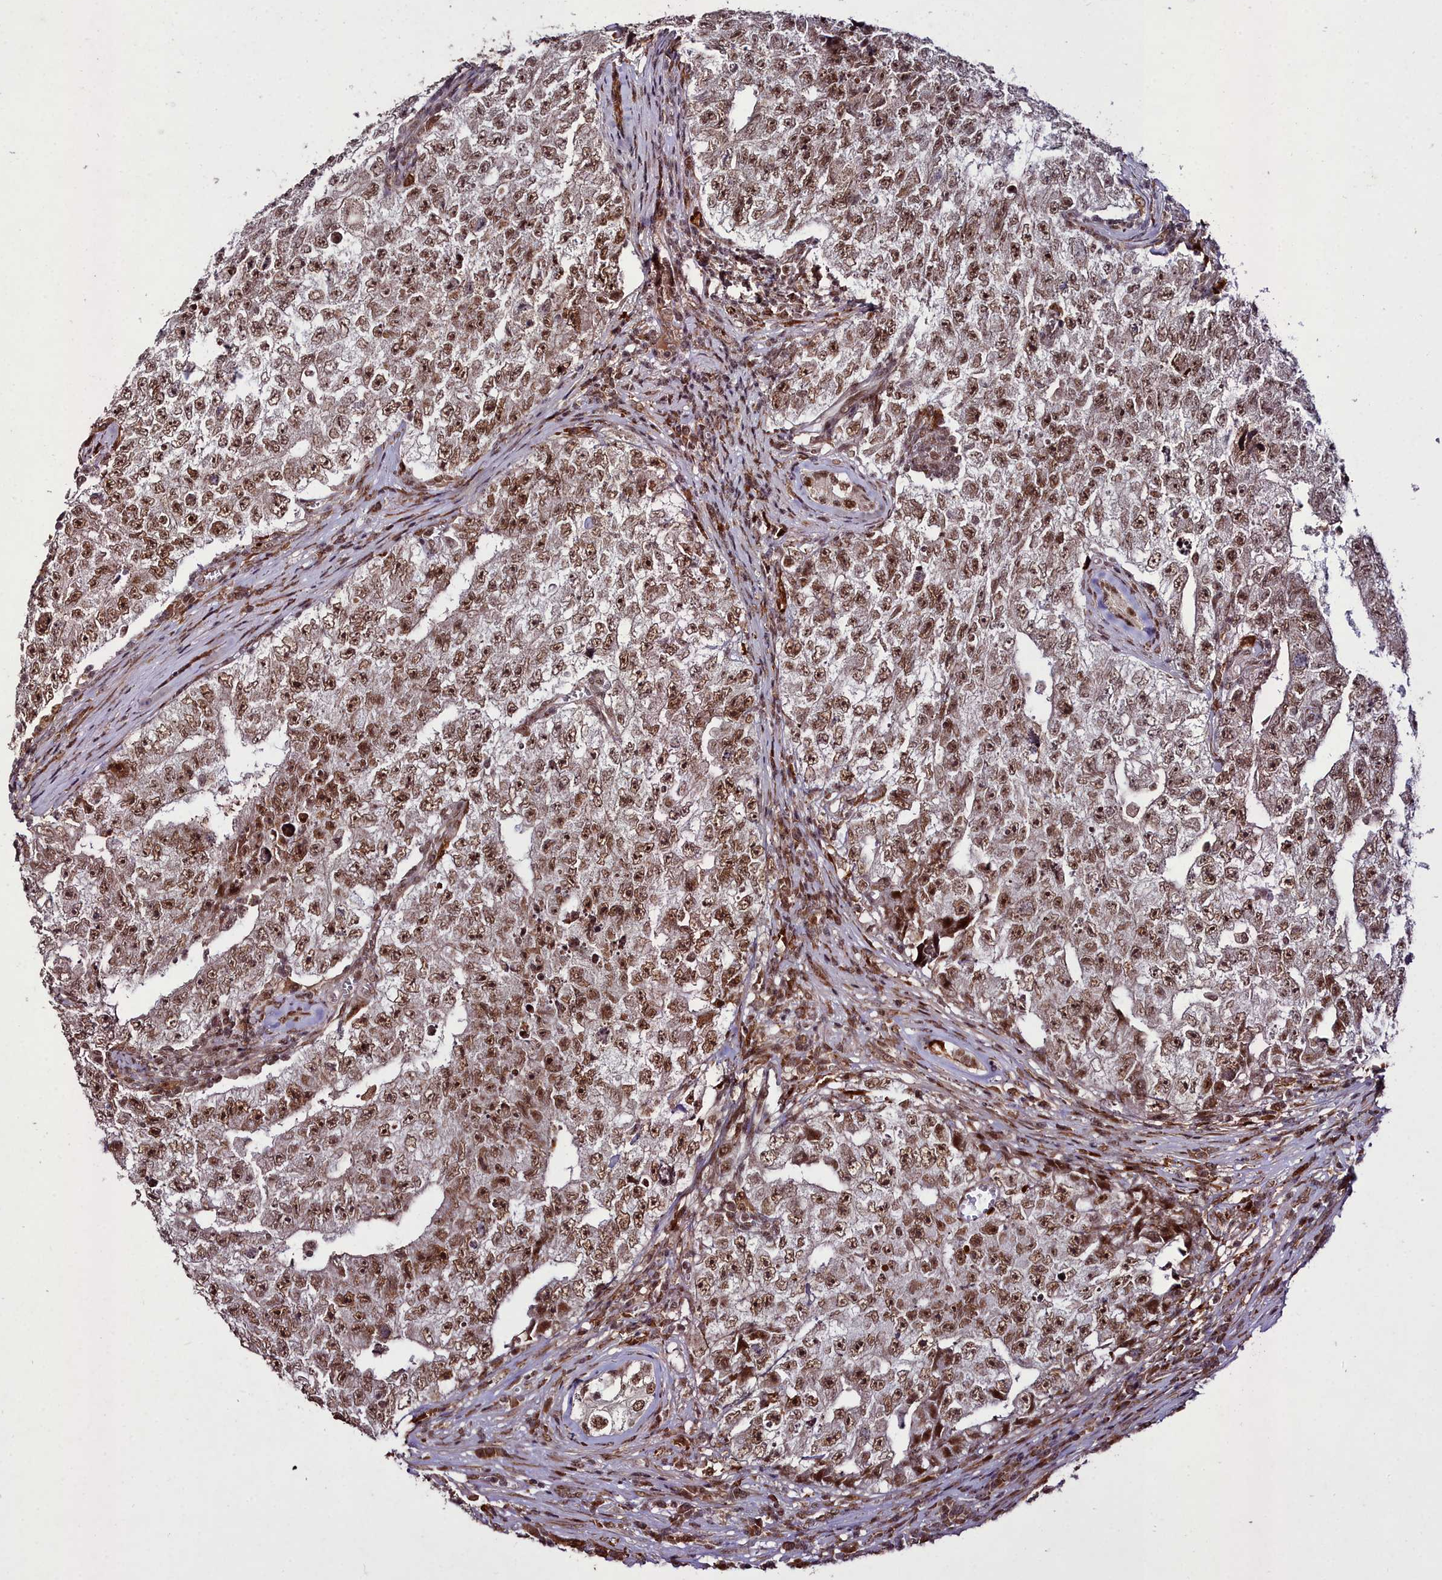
{"staining": {"intensity": "strong", "quantity": ">75%", "location": "nuclear"}, "tissue": "testis cancer", "cell_type": "Tumor cells", "image_type": "cancer", "snomed": [{"axis": "morphology", "description": "Carcinoma, Embryonal, NOS"}, {"axis": "topography", "description": "Testis"}], "caption": "Immunohistochemical staining of human testis cancer (embryonal carcinoma) displays high levels of strong nuclear protein positivity in approximately >75% of tumor cells.", "gene": "CXXC1", "patient": {"sex": "male", "age": 17}}